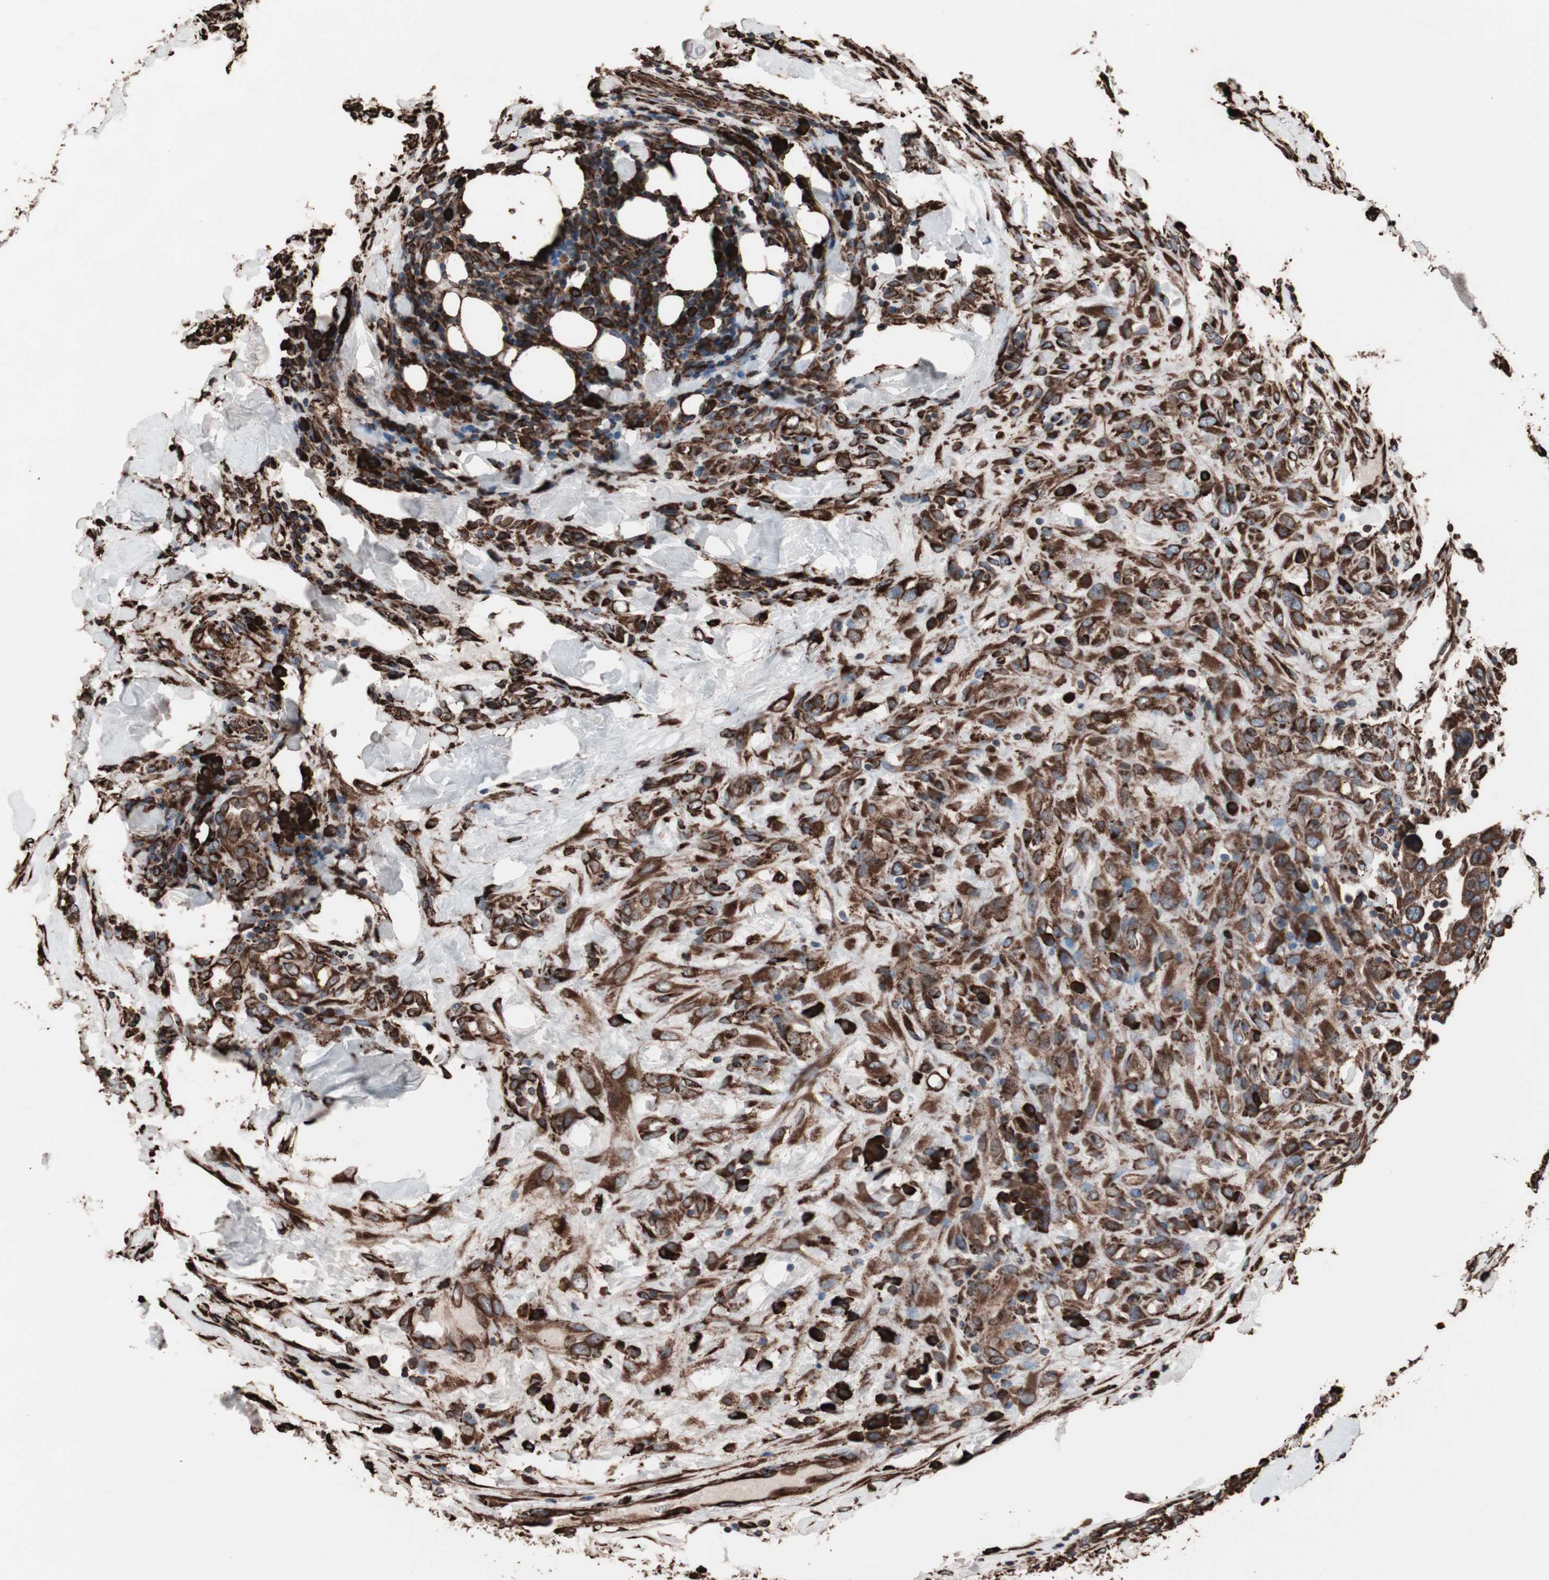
{"staining": {"intensity": "strong", "quantity": ">75%", "location": "cytoplasmic/membranous"}, "tissue": "breast cancer", "cell_type": "Tumor cells", "image_type": "cancer", "snomed": [{"axis": "morphology", "description": "Duct carcinoma"}, {"axis": "topography", "description": "Breast"}], "caption": "A high-resolution image shows IHC staining of breast cancer (invasive ductal carcinoma), which reveals strong cytoplasmic/membranous expression in approximately >75% of tumor cells.", "gene": "HSP90B1", "patient": {"sex": "female", "age": 37}}